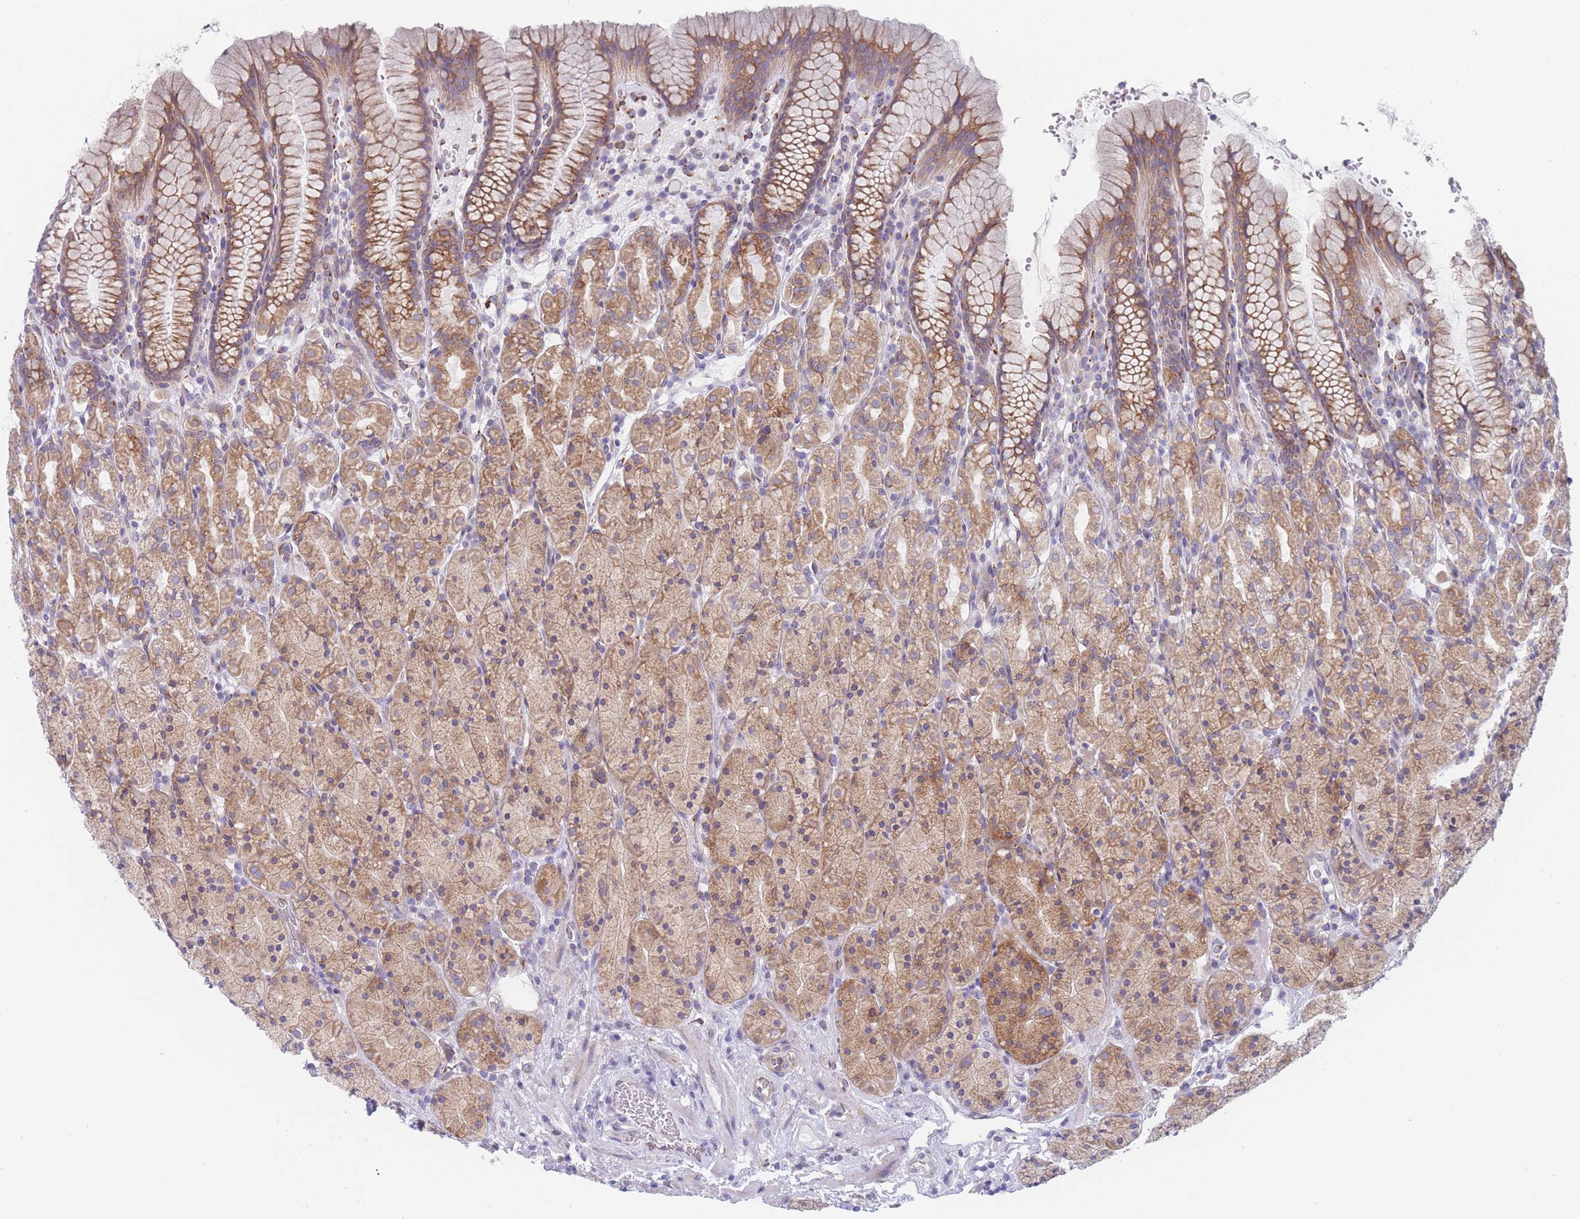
{"staining": {"intensity": "moderate", "quantity": ">75%", "location": "cytoplasmic/membranous"}, "tissue": "stomach", "cell_type": "Glandular cells", "image_type": "normal", "snomed": [{"axis": "morphology", "description": "Normal tissue, NOS"}, {"axis": "topography", "description": "Stomach, upper"}, {"axis": "topography", "description": "Stomach"}], "caption": "Moderate cytoplasmic/membranous positivity for a protein is present in about >75% of glandular cells of unremarkable stomach using immunohistochemistry (IHC).", "gene": "AK9", "patient": {"sex": "male", "age": 62}}